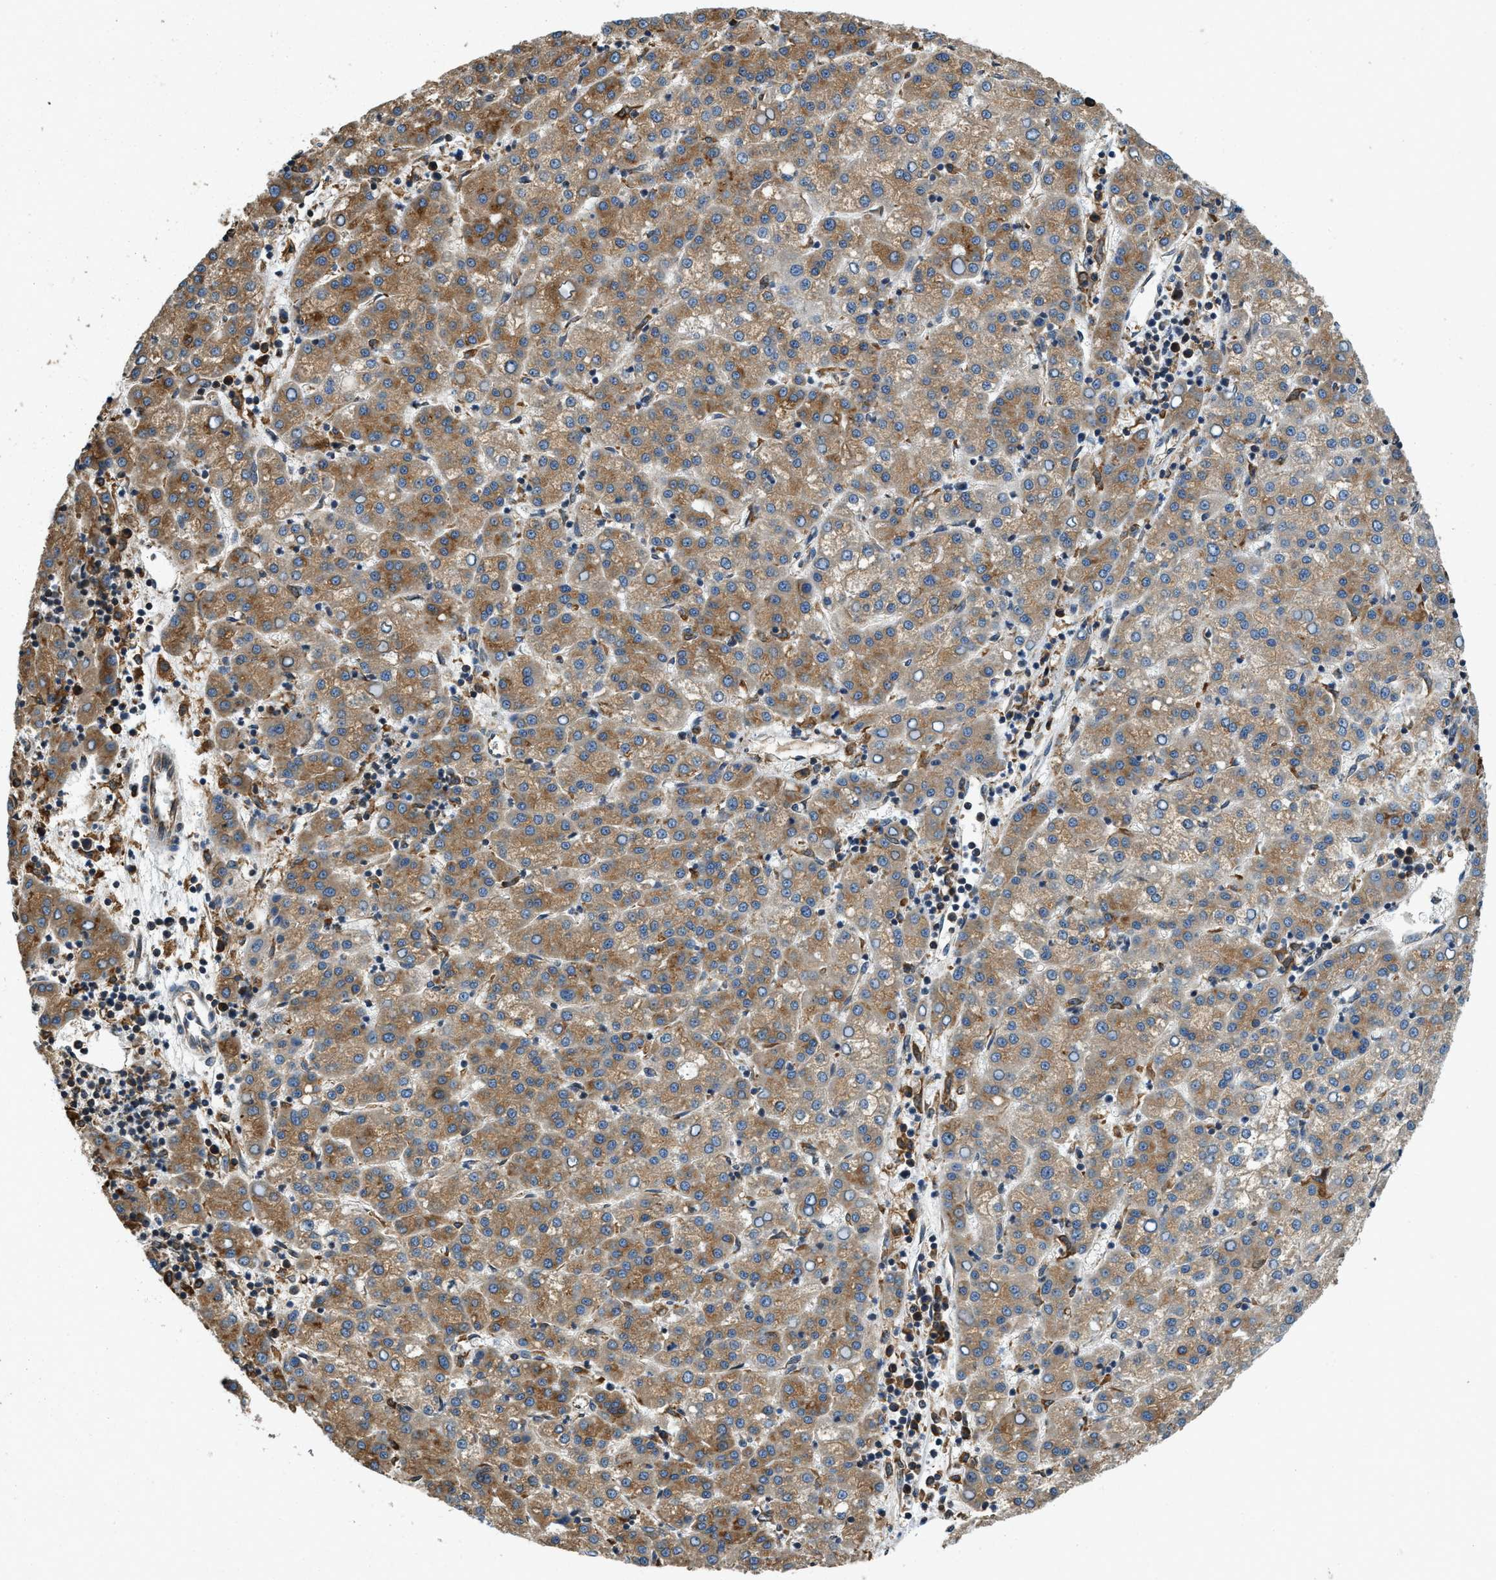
{"staining": {"intensity": "moderate", "quantity": ">75%", "location": "cytoplasmic/membranous"}, "tissue": "liver cancer", "cell_type": "Tumor cells", "image_type": "cancer", "snomed": [{"axis": "morphology", "description": "Carcinoma, Hepatocellular, NOS"}, {"axis": "topography", "description": "Liver"}], "caption": "This histopathology image shows immunohistochemistry (IHC) staining of human liver hepatocellular carcinoma, with medium moderate cytoplasmic/membranous expression in approximately >75% of tumor cells.", "gene": "BCAP31", "patient": {"sex": "female", "age": 58}}